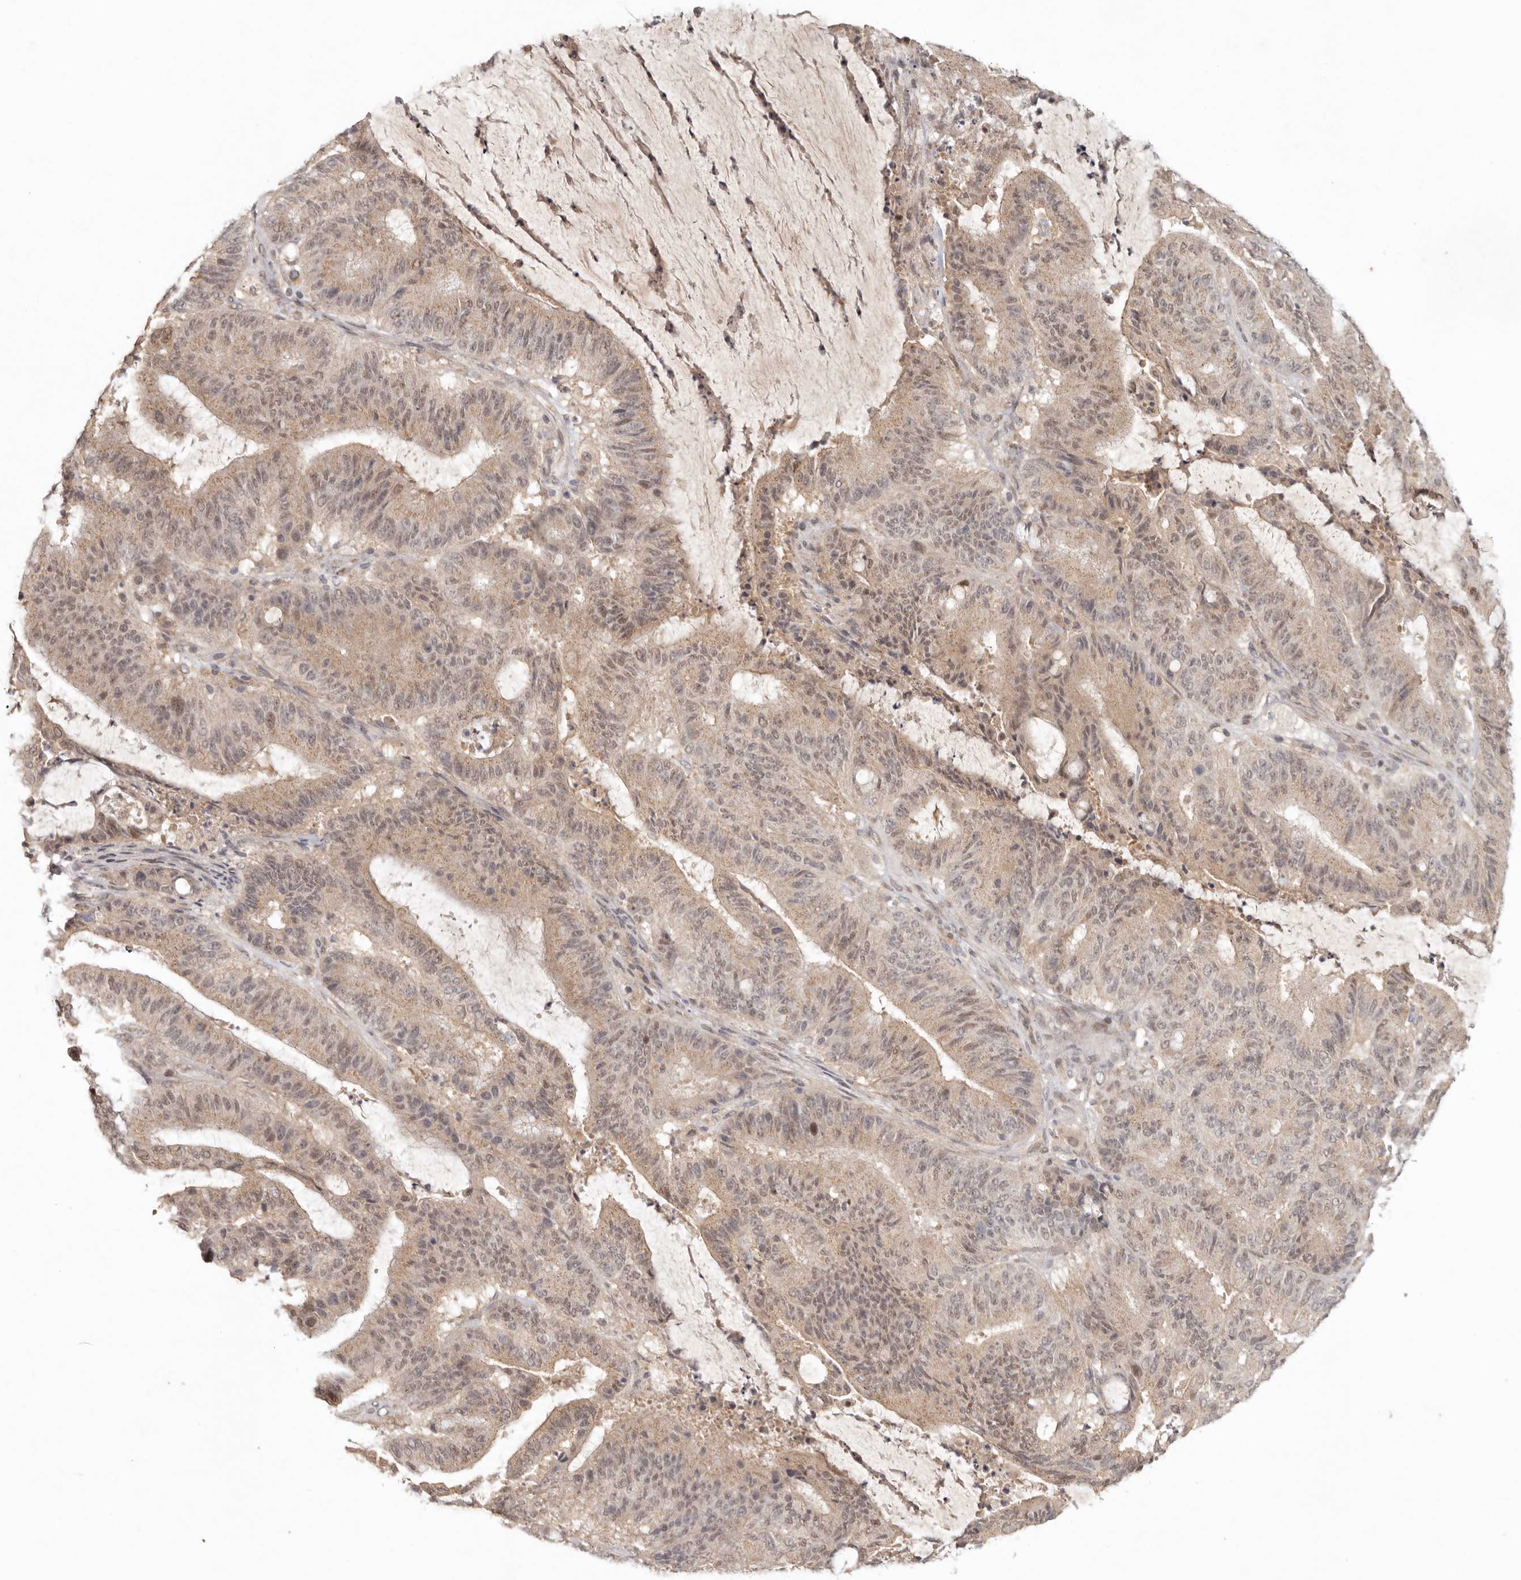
{"staining": {"intensity": "weak", "quantity": ">75%", "location": "cytoplasmic/membranous,nuclear"}, "tissue": "liver cancer", "cell_type": "Tumor cells", "image_type": "cancer", "snomed": [{"axis": "morphology", "description": "Normal tissue, NOS"}, {"axis": "morphology", "description": "Cholangiocarcinoma"}, {"axis": "topography", "description": "Liver"}, {"axis": "topography", "description": "Peripheral nerve tissue"}], "caption": "Liver cholangiocarcinoma was stained to show a protein in brown. There is low levels of weak cytoplasmic/membranous and nuclear expression in approximately >75% of tumor cells.", "gene": "LRRC75A", "patient": {"sex": "female", "age": 73}}